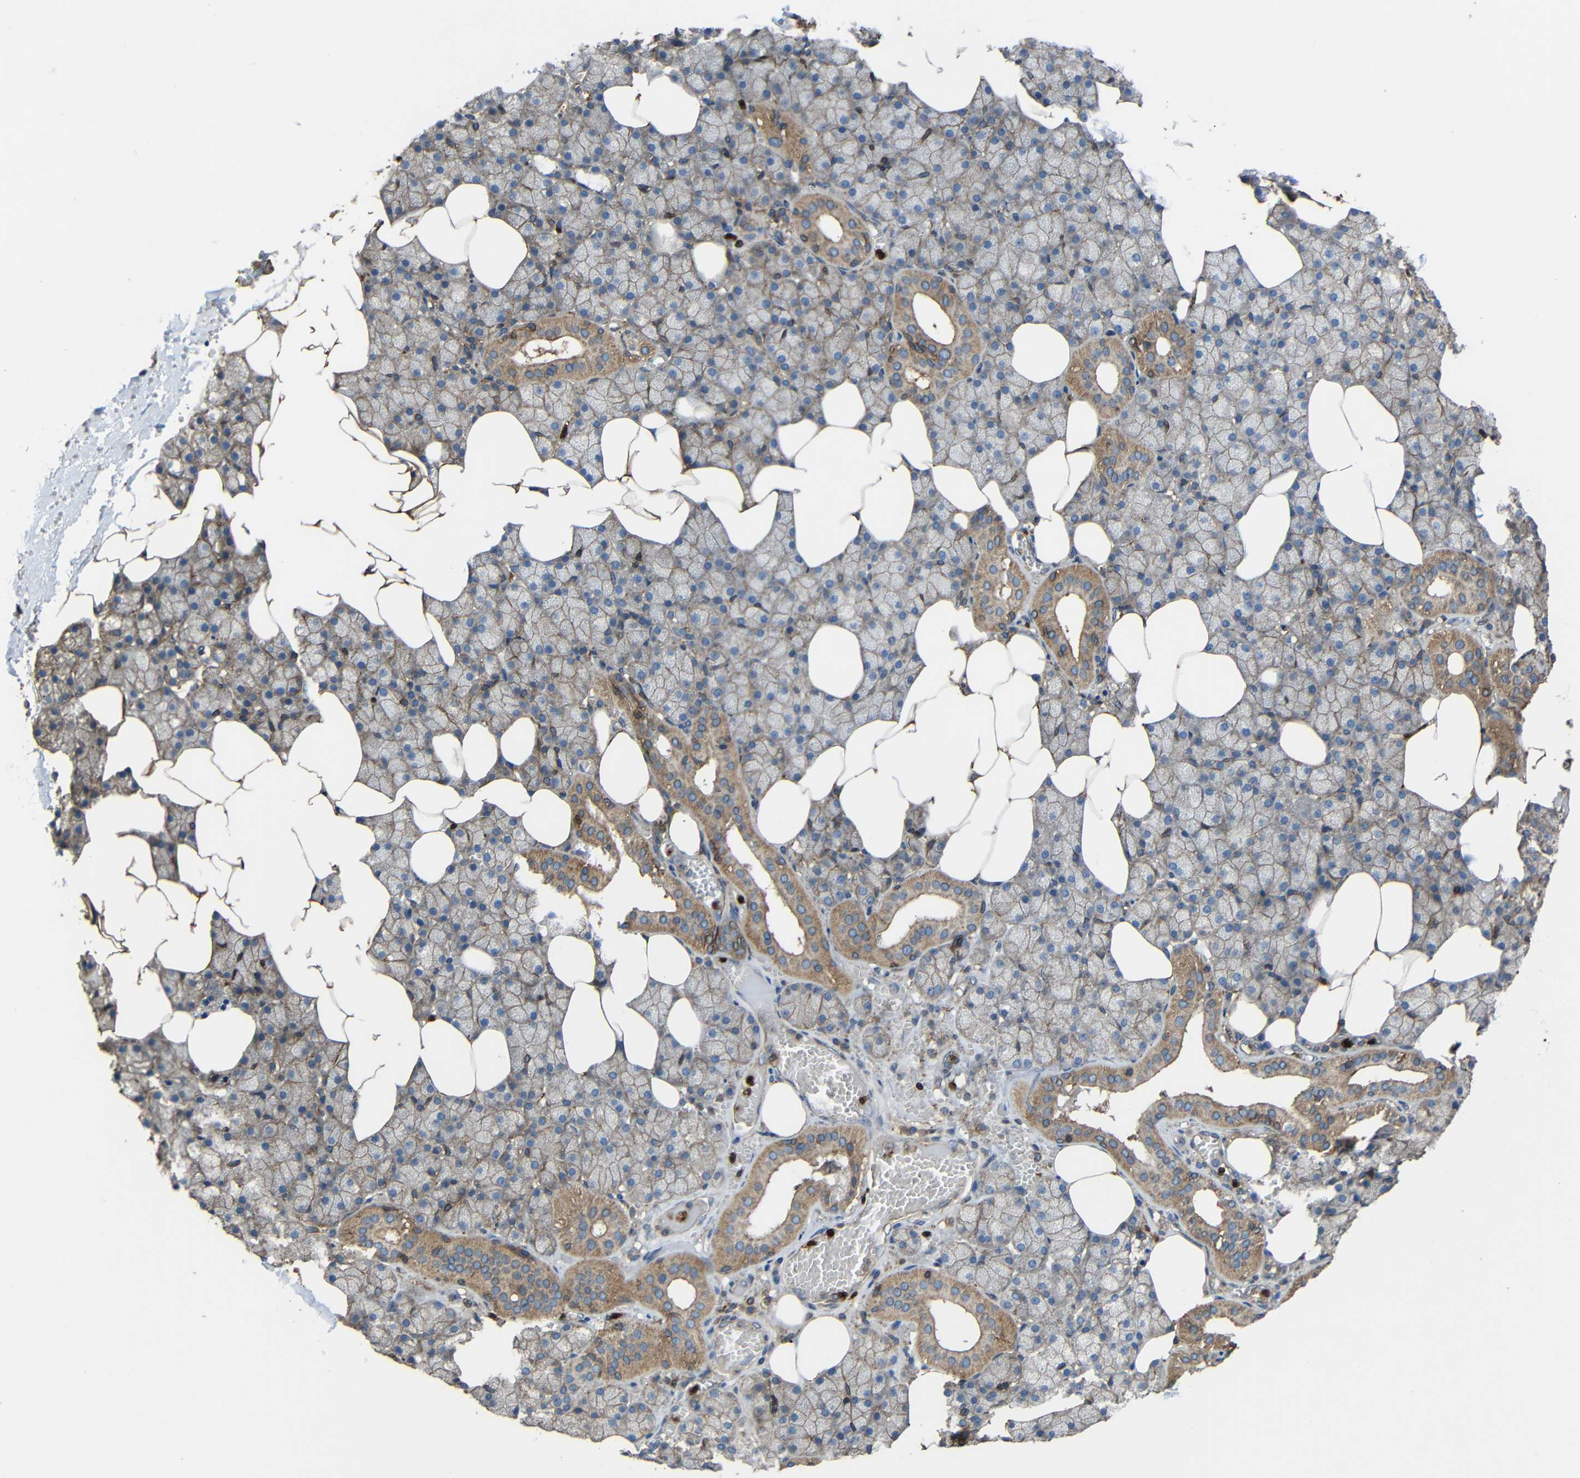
{"staining": {"intensity": "moderate", "quantity": "25%-75%", "location": "cytoplasmic/membranous"}, "tissue": "salivary gland", "cell_type": "Glandular cells", "image_type": "normal", "snomed": [{"axis": "morphology", "description": "Normal tissue, NOS"}, {"axis": "topography", "description": "Salivary gland"}], "caption": "Immunohistochemistry (IHC) (DAB) staining of normal salivary gland reveals moderate cytoplasmic/membranous protein positivity in approximately 25%-75% of glandular cells. (brown staining indicates protein expression, while blue staining denotes nuclei).", "gene": "TREM2", "patient": {"sex": "male", "age": 62}}